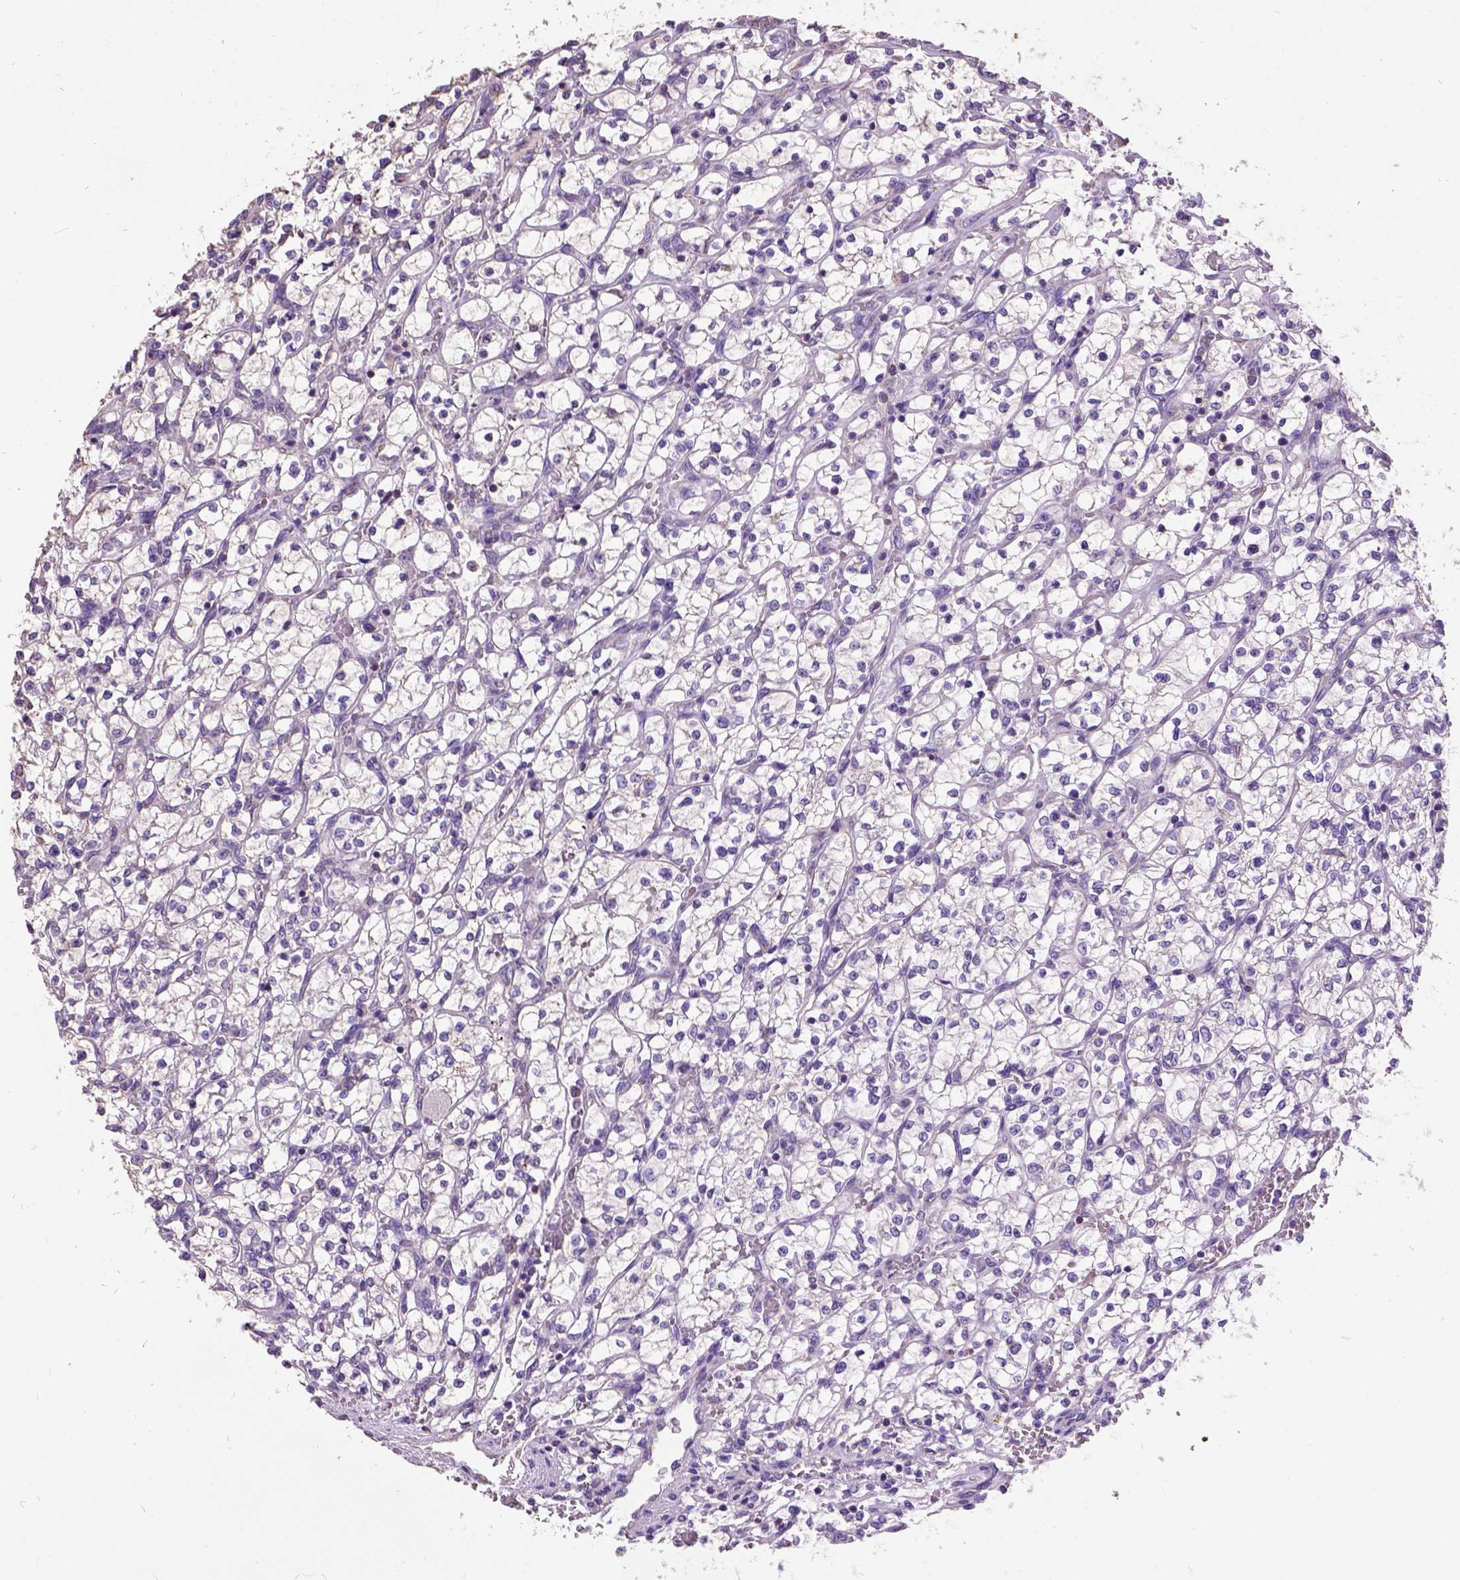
{"staining": {"intensity": "negative", "quantity": "none", "location": "none"}, "tissue": "renal cancer", "cell_type": "Tumor cells", "image_type": "cancer", "snomed": [{"axis": "morphology", "description": "Adenocarcinoma, NOS"}, {"axis": "topography", "description": "Kidney"}], "caption": "Renal cancer (adenocarcinoma) was stained to show a protein in brown. There is no significant staining in tumor cells.", "gene": "DQX1", "patient": {"sex": "female", "age": 64}}